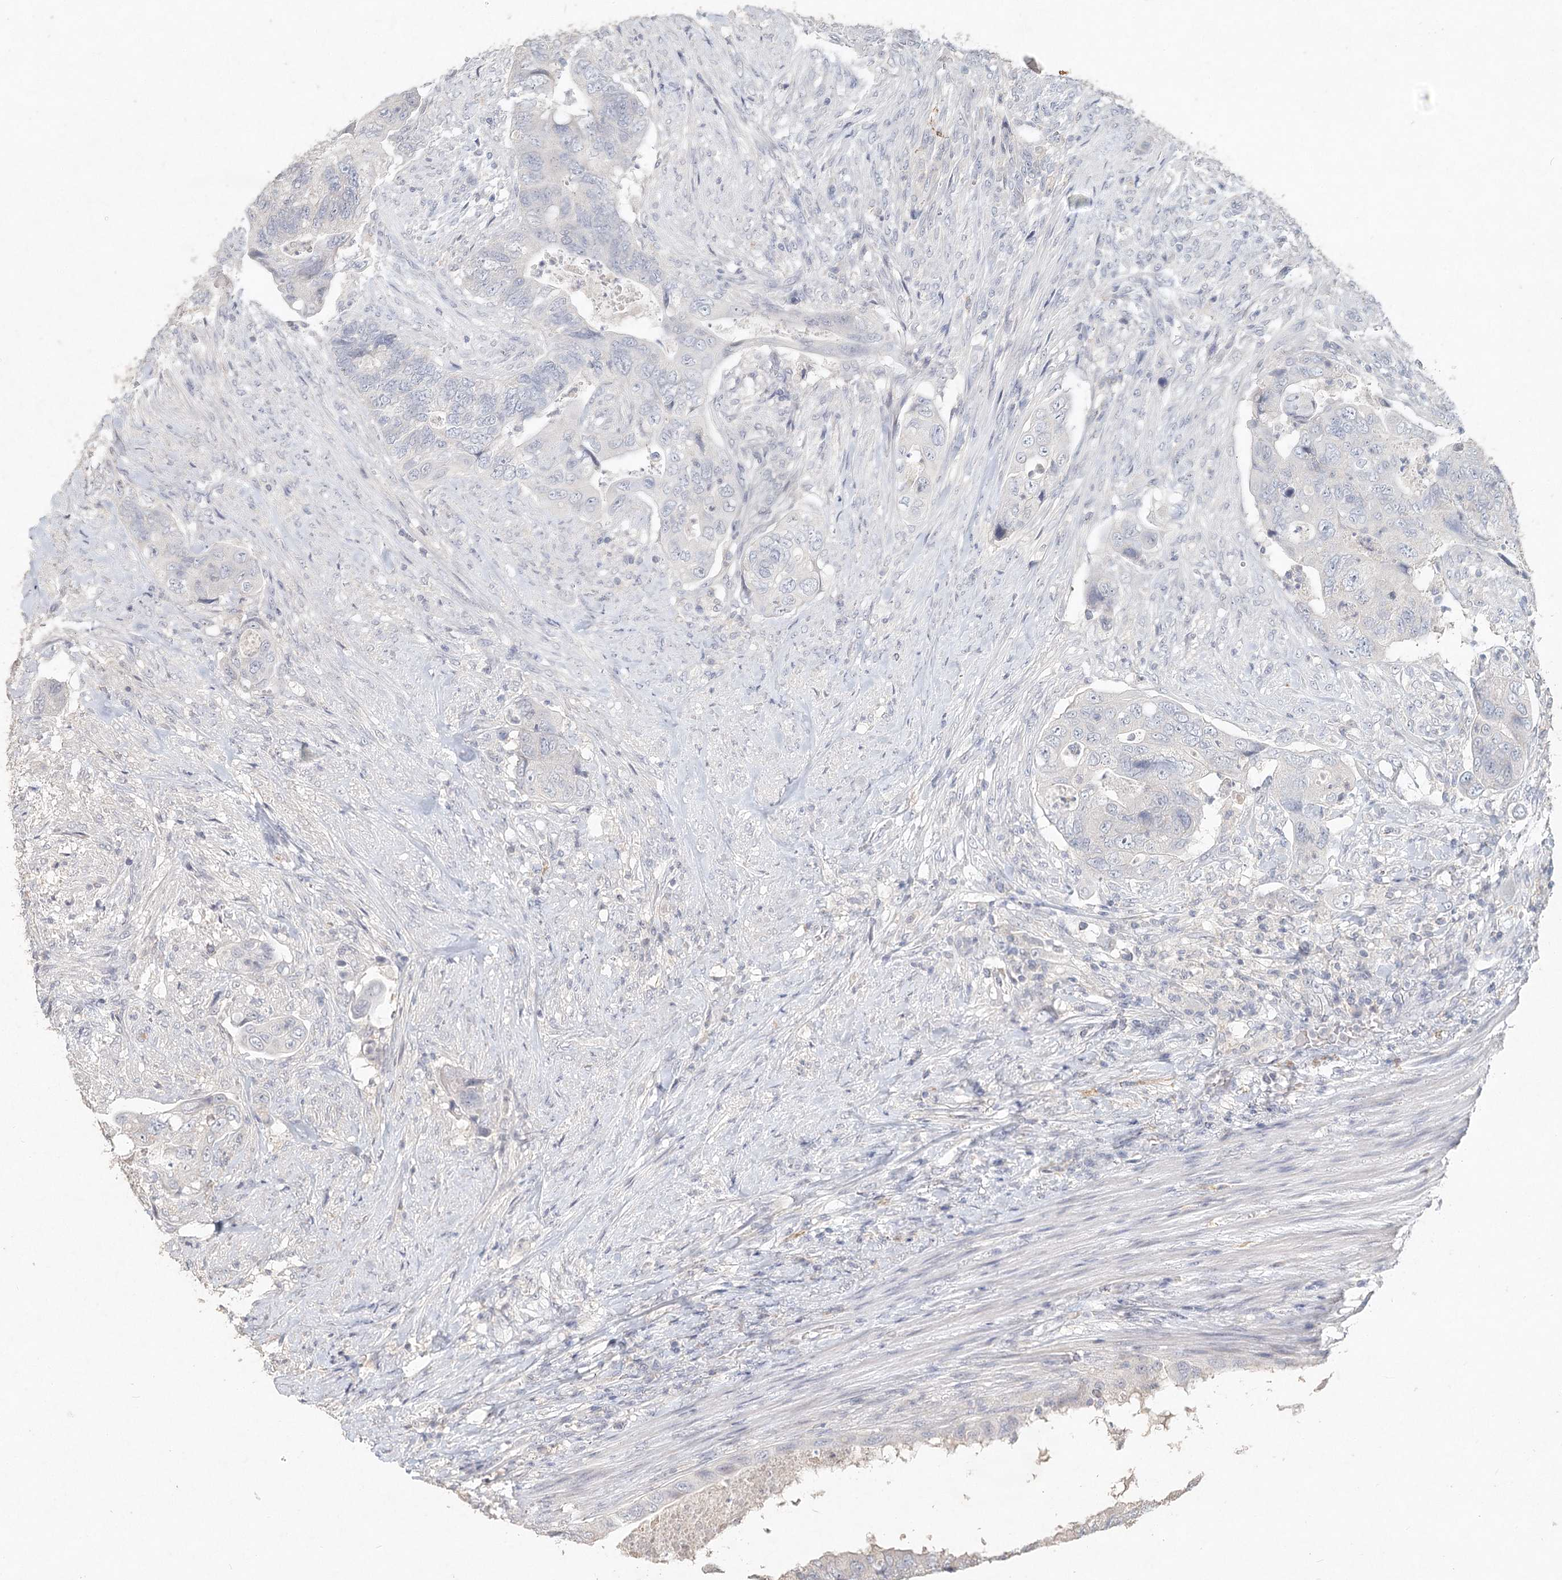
{"staining": {"intensity": "negative", "quantity": "none", "location": "none"}, "tissue": "colorectal cancer", "cell_type": "Tumor cells", "image_type": "cancer", "snomed": [{"axis": "morphology", "description": "Adenocarcinoma, NOS"}, {"axis": "topography", "description": "Rectum"}], "caption": "Colorectal cancer was stained to show a protein in brown. There is no significant staining in tumor cells.", "gene": "ARSI", "patient": {"sex": "male", "age": 63}}